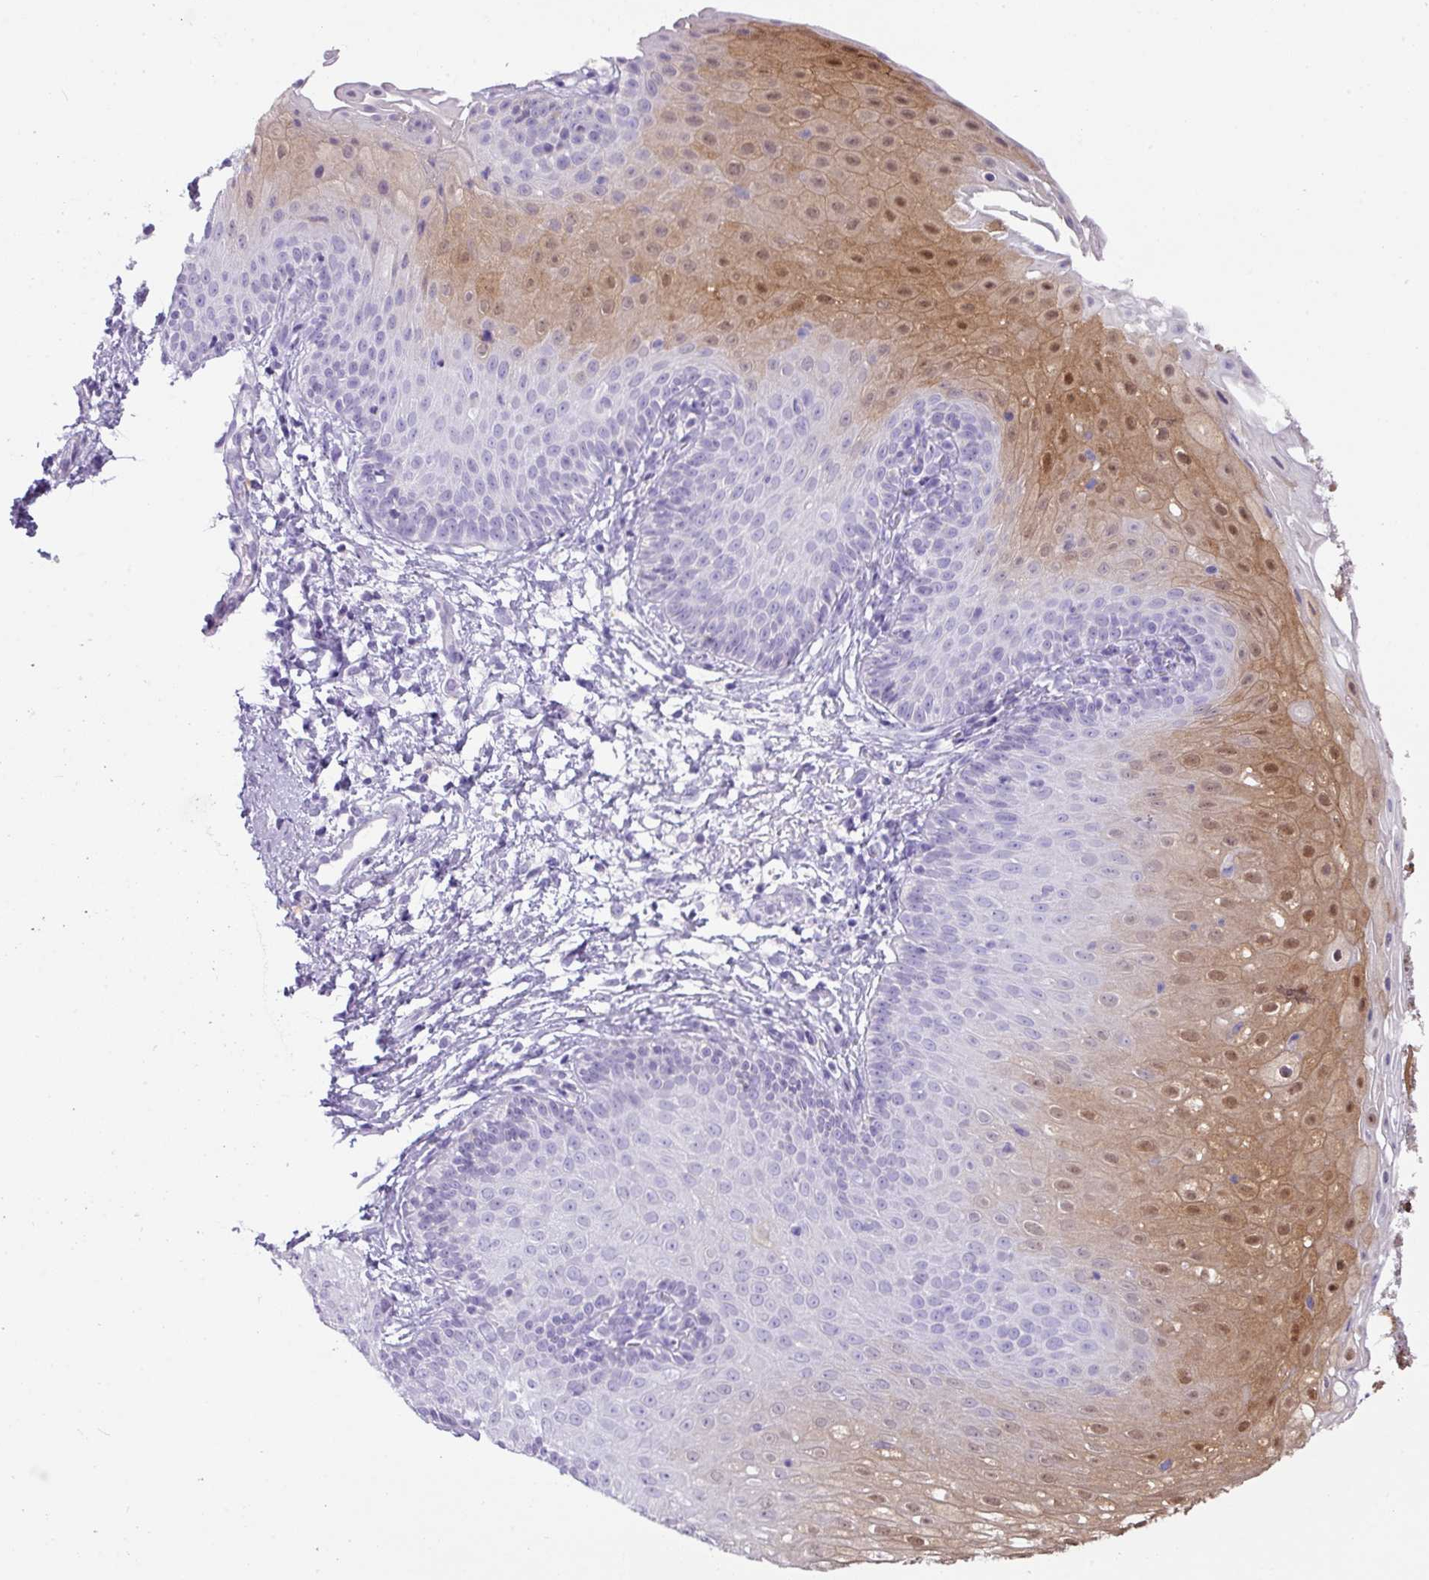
{"staining": {"intensity": "moderate", "quantity": "<25%", "location": "cytoplasmic/membranous,nuclear"}, "tissue": "skin", "cell_type": "Epidermal cells", "image_type": "normal", "snomed": [{"axis": "morphology", "description": "Normal tissue, NOS"}, {"axis": "topography", "description": "Anal"}], "caption": "Normal skin demonstrates moderate cytoplasmic/membranous,nuclear staining in about <25% of epidermal cells, visualized by immunohistochemistry. (DAB (3,3'-diaminobenzidine) = brown stain, brightfield microscopy at high magnification).", "gene": "NCCRP1", "patient": {"sex": "male", "age": 80}}